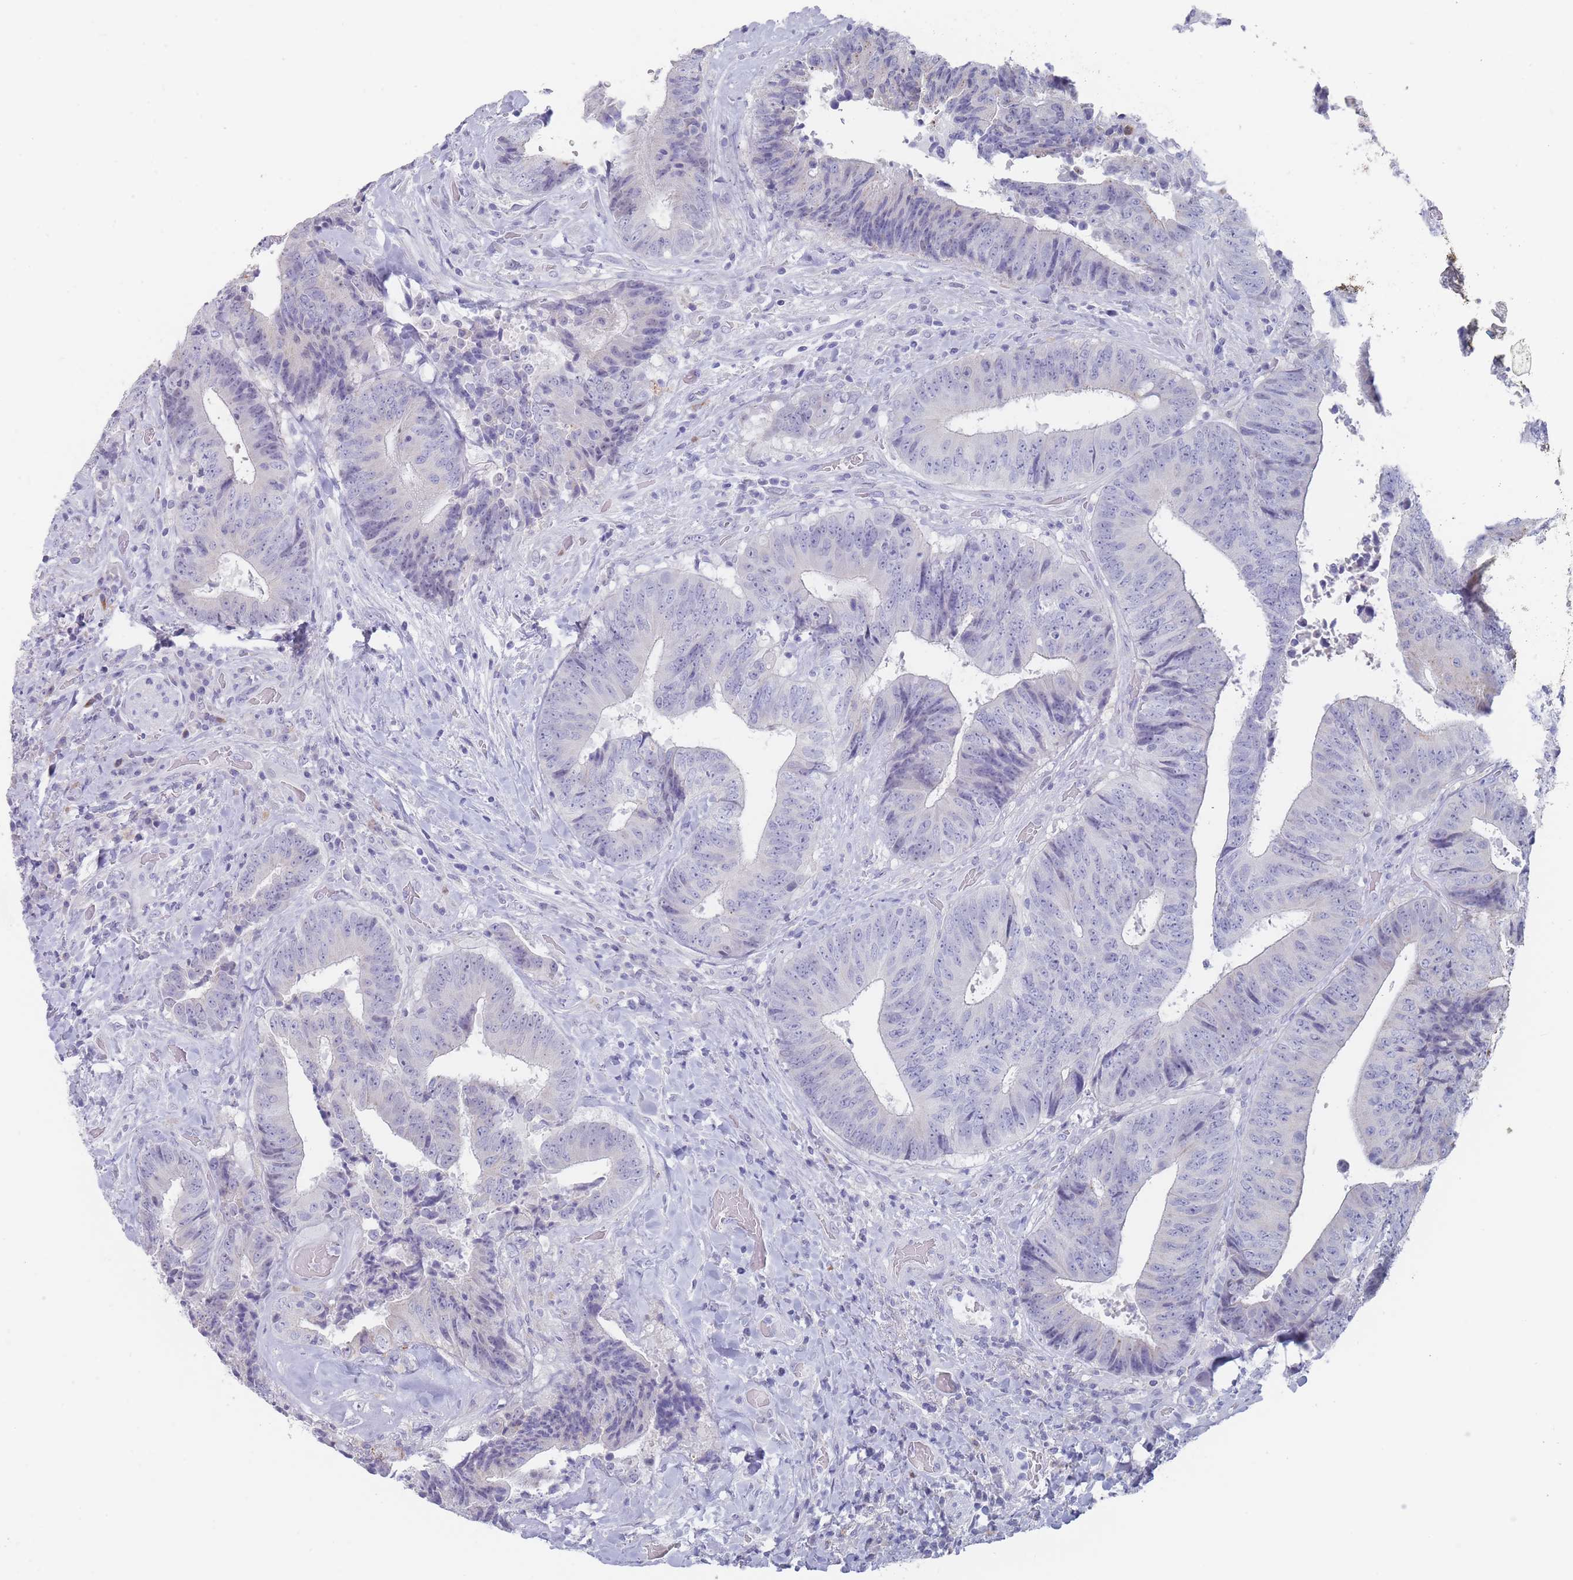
{"staining": {"intensity": "negative", "quantity": "none", "location": "none"}, "tissue": "colorectal cancer", "cell_type": "Tumor cells", "image_type": "cancer", "snomed": [{"axis": "morphology", "description": "Adenocarcinoma, NOS"}, {"axis": "topography", "description": "Rectum"}], "caption": "High magnification brightfield microscopy of adenocarcinoma (colorectal) stained with DAB (3,3'-diaminobenzidine) (brown) and counterstained with hematoxylin (blue): tumor cells show no significant positivity.", "gene": "CYP51A1", "patient": {"sex": "male", "age": 72}}